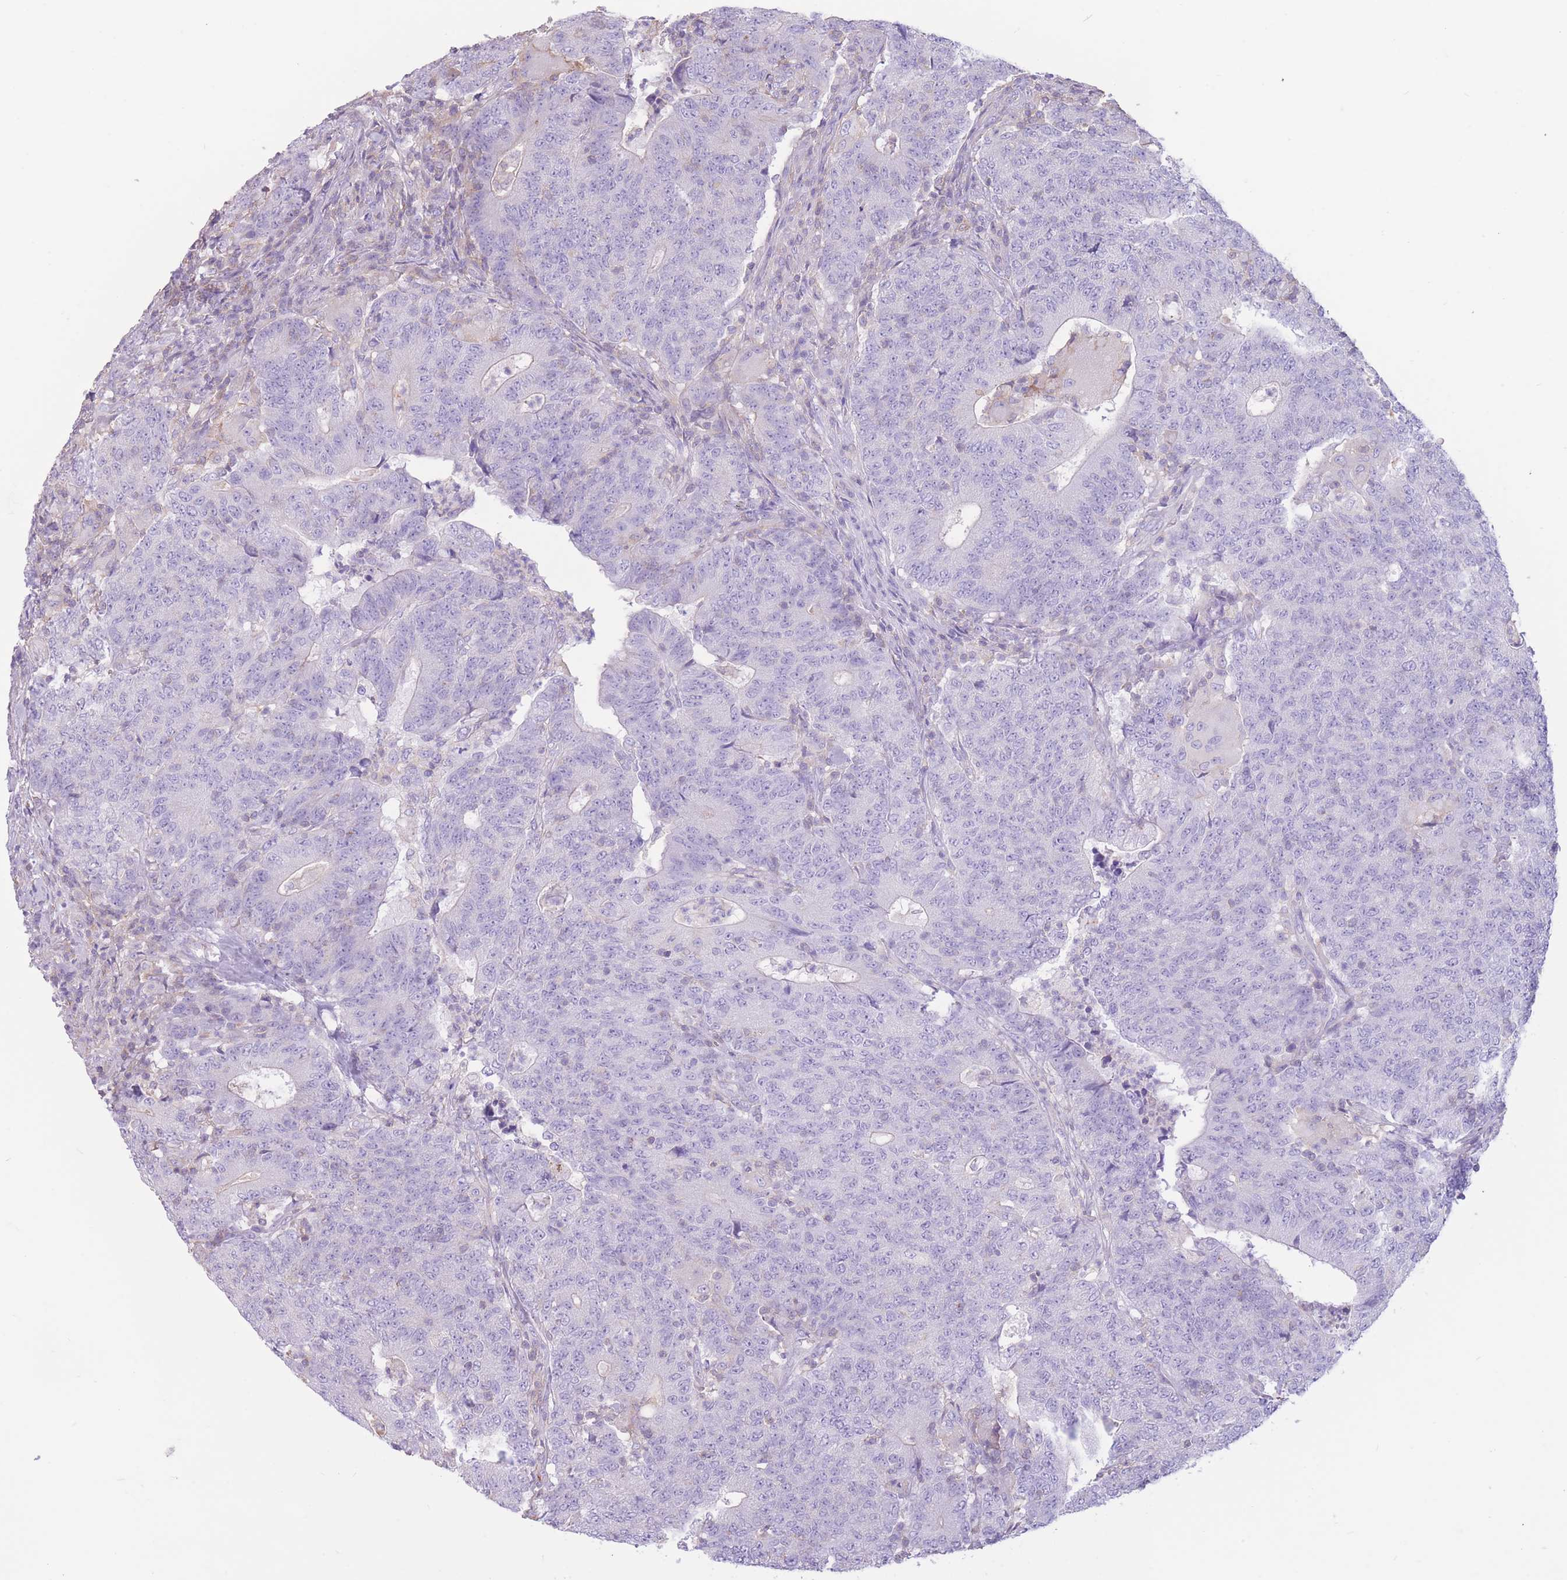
{"staining": {"intensity": "negative", "quantity": "none", "location": "none"}, "tissue": "colorectal cancer", "cell_type": "Tumor cells", "image_type": "cancer", "snomed": [{"axis": "morphology", "description": "Adenocarcinoma, NOS"}, {"axis": "topography", "description": "Colon"}], "caption": "Tumor cells are negative for brown protein staining in colorectal cancer. (DAB (3,3'-diaminobenzidine) immunohistochemistry (IHC) visualized using brightfield microscopy, high magnification).", "gene": "PDHA1", "patient": {"sex": "female", "age": 75}}